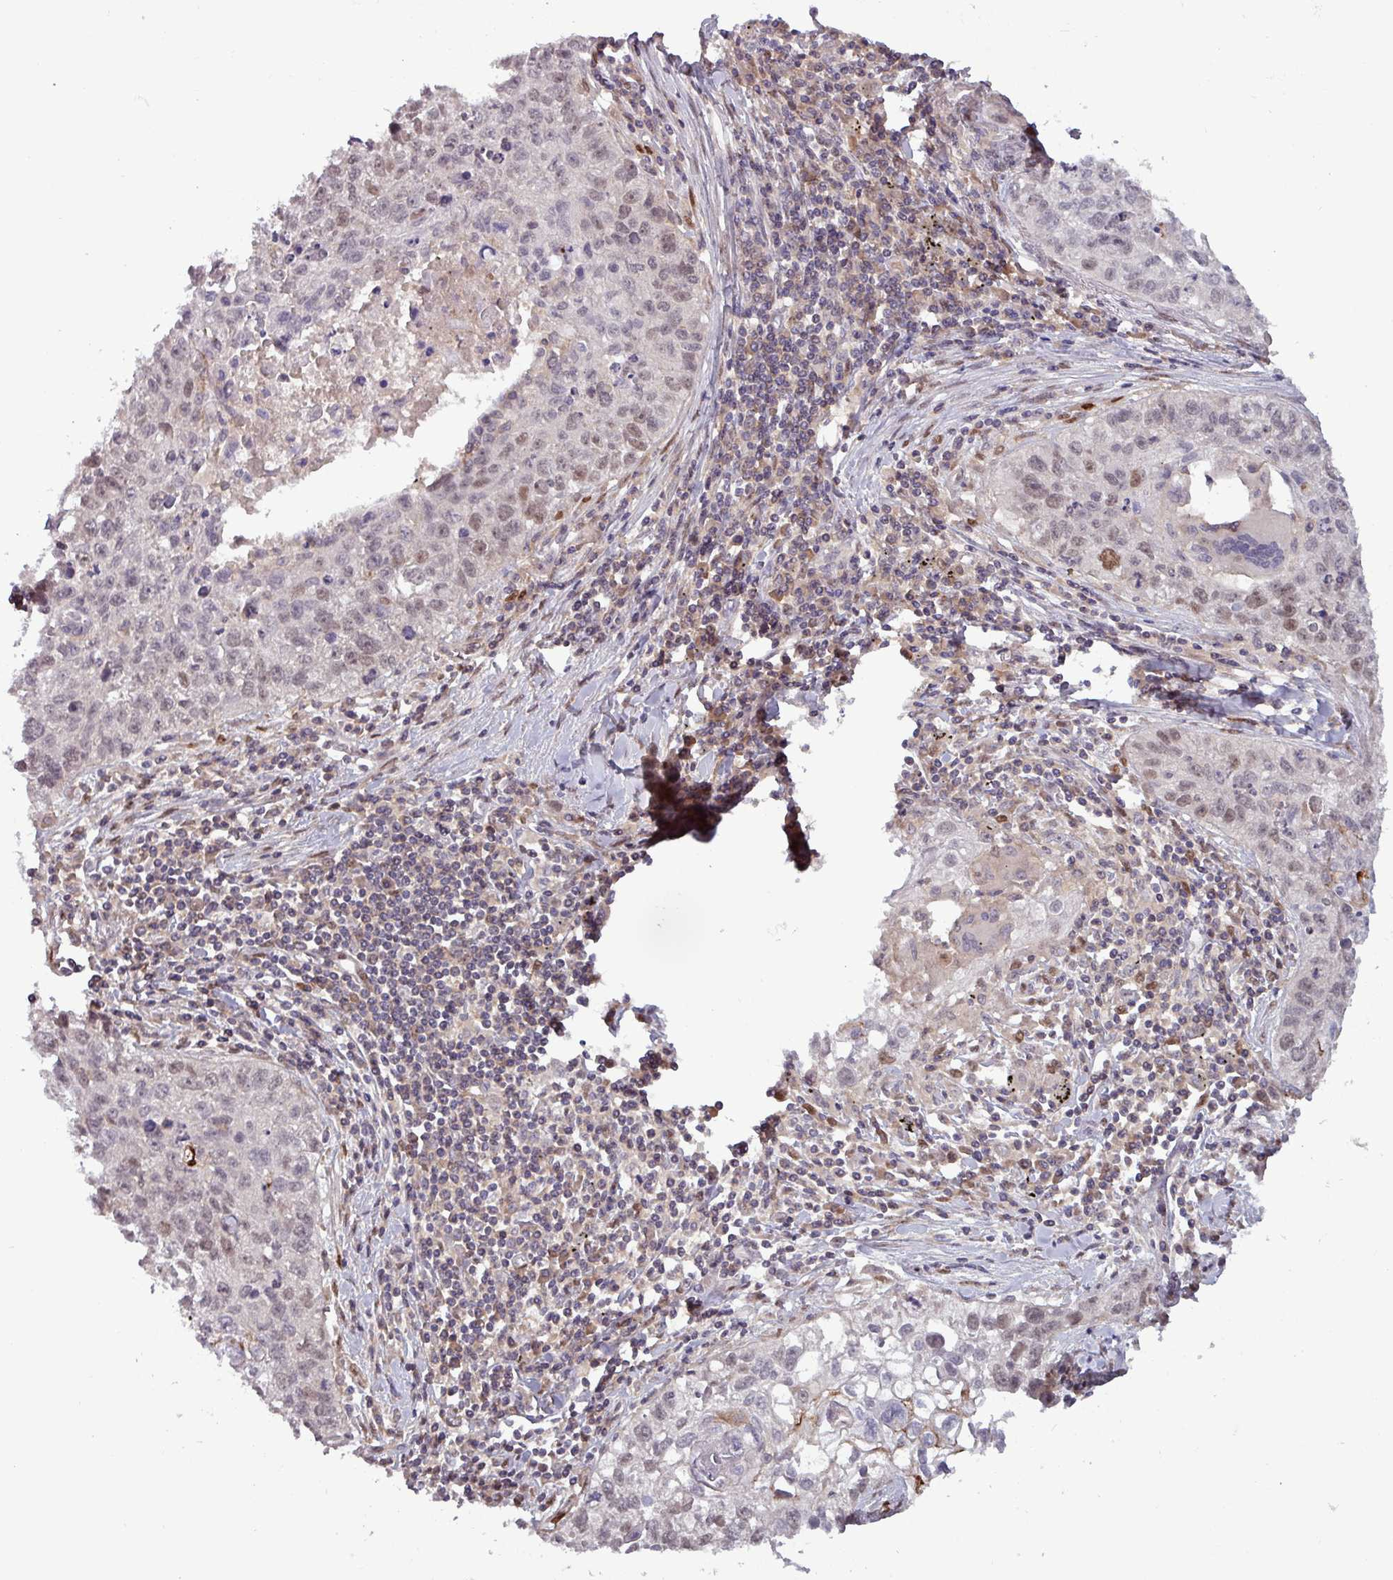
{"staining": {"intensity": "weak", "quantity": "25%-75%", "location": "nuclear"}, "tissue": "lung cancer", "cell_type": "Tumor cells", "image_type": "cancer", "snomed": [{"axis": "morphology", "description": "Squamous cell carcinoma, NOS"}, {"axis": "topography", "description": "Lung"}], "caption": "Immunohistochemical staining of human lung cancer (squamous cell carcinoma) demonstrates low levels of weak nuclear staining in approximately 25%-75% of tumor cells. (Brightfield microscopy of DAB IHC at high magnification).", "gene": "PRRX1", "patient": {"sex": "male", "age": 74}}